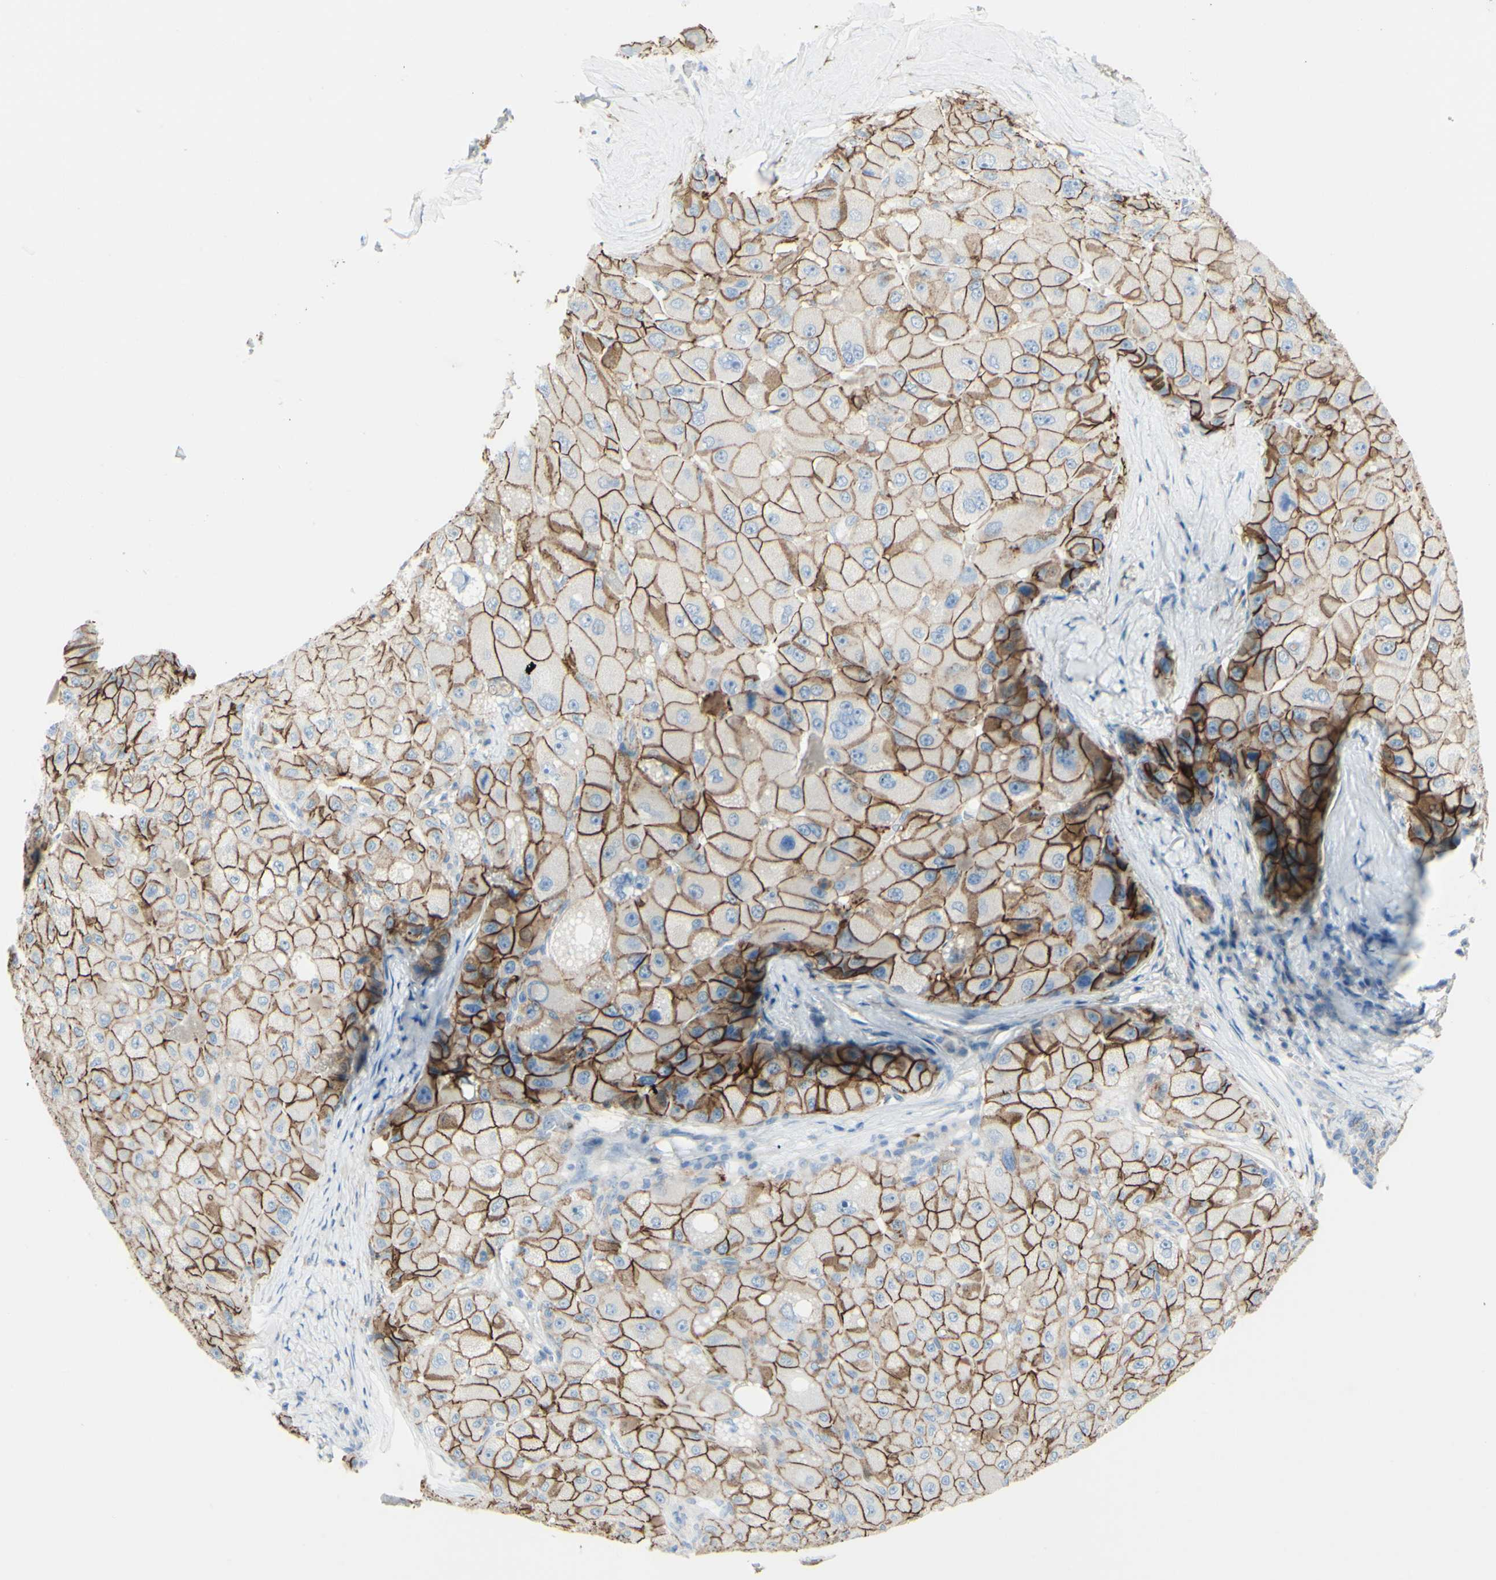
{"staining": {"intensity": "moderate", "quantity": ">75%", "location": "cytoplasmic/membranous"}, "tissue": "liver cancer", "cell_type": "Tumor cells", "image_type": "cancer", "snomed": [{"axis": "morphology", "description": "Carcinoma, Hepatocellular, NOS"}, {"axis": "topography", "description": "Liver"}], "caption": "Protein positivity by immunohistochemistry displays moderate cytoplasmic/membranous expression in approximately >75% of tumor cells in hepatocellular carcinoma (liver).", "gene": "ALCAM", "patient": {"sex": "male", "age": 80}}